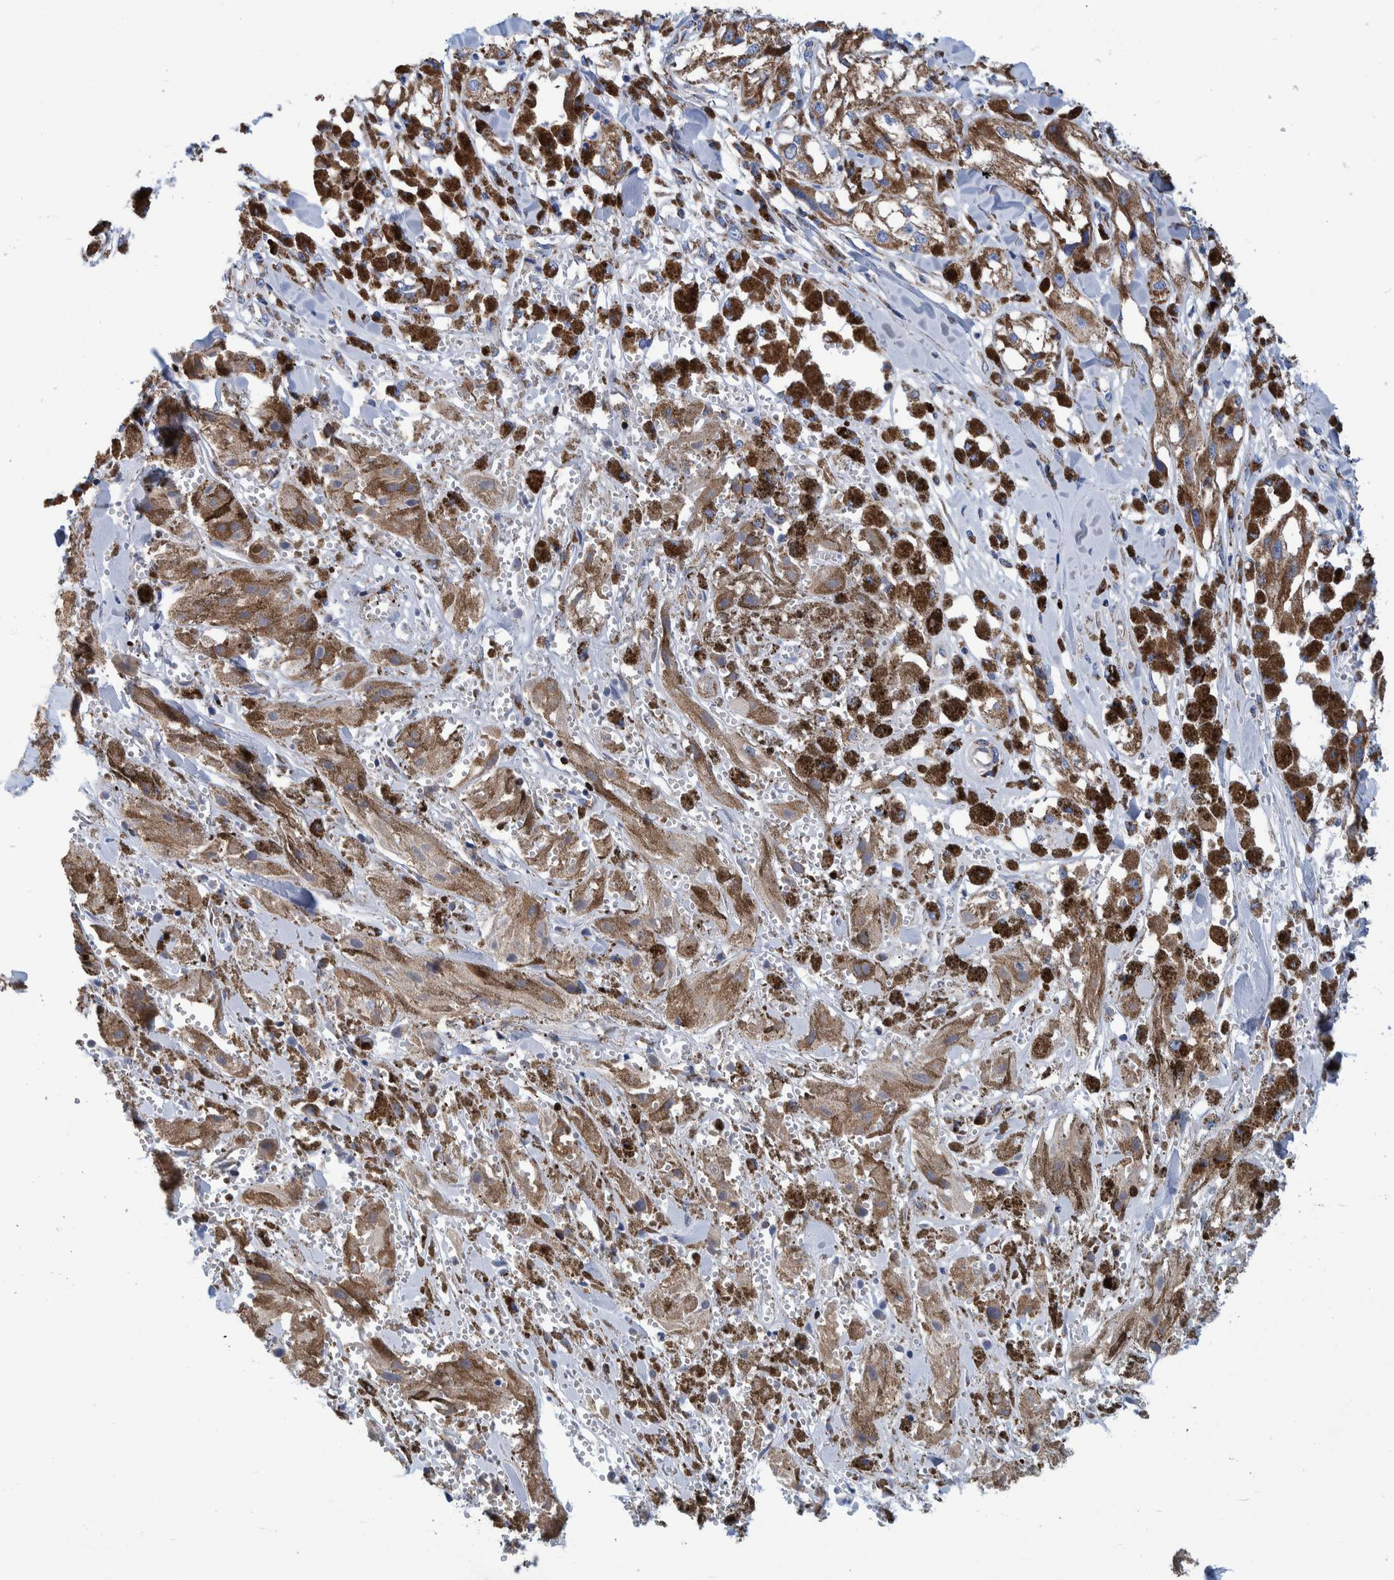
{"staining": {"intensity": "moderate", "quantity": ">75%", "location": "cytoplasmic/membranous"}, "tissue": "melanoma", "cell_type": "Tumor cells", "image_type": "cancer", "snomed": [{"axis": "morphology", "description": "Malignant melanoma, NOS"}, {"axis": "topography", "description": "Skin"}], "caption": "Protein expression analysis of malignant melanoma shows moderate cytoplasmic/membranous staining in approximately >75% of tumor cells.", "gene": "BZW2", "patient": {"sex": "male", "age": 88}}